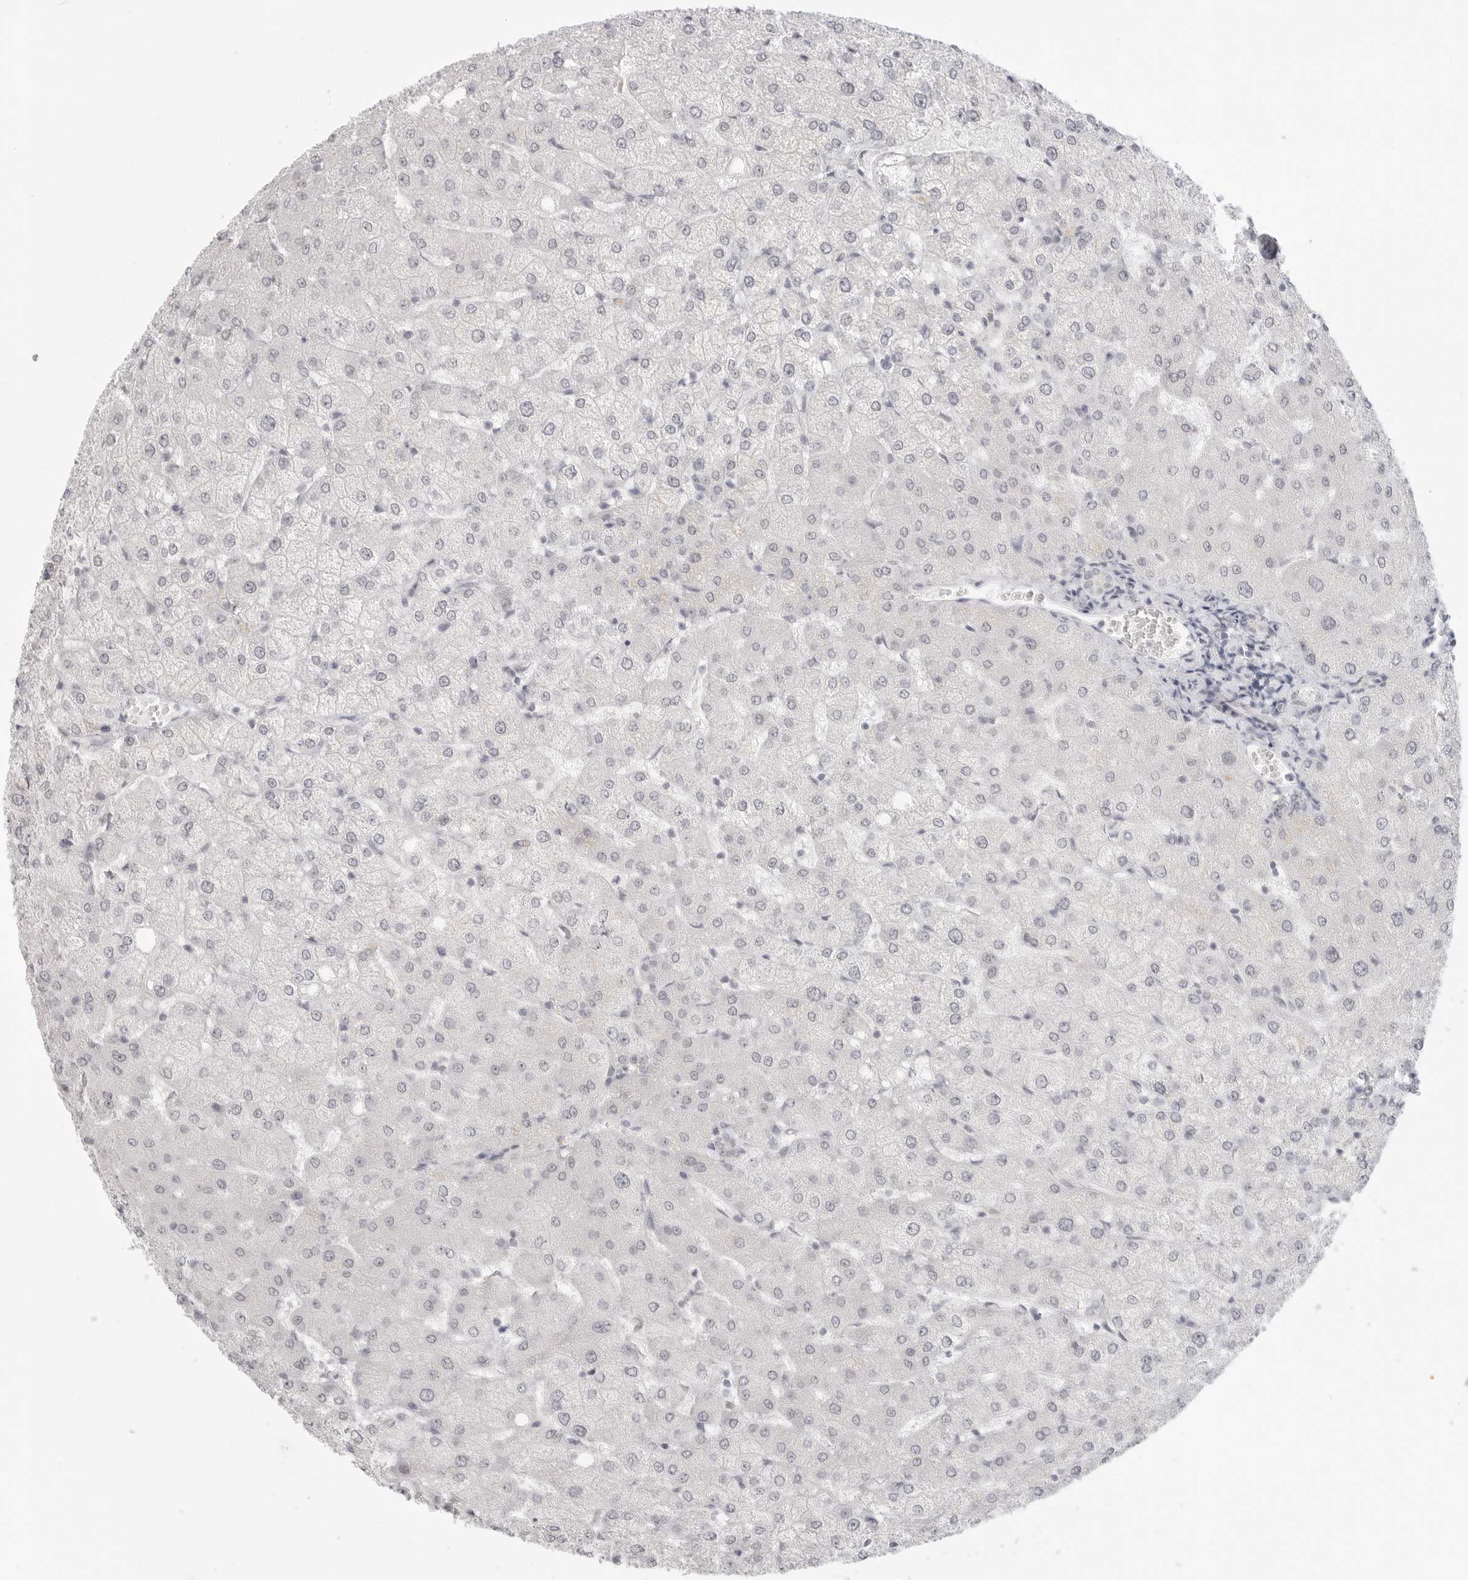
{"staining": {"intensity": "negative", "quantity": "none", "location": "none"}, "tissue": "liver", "cell_type": "Cholangiocytes", "image_type": "normal", "snomed": [{"axis": "morphology", "description": "Normal tissue, NOS"}, {"axis": "topography", "description": "Liver"}], "caption": "Immunohistochemical staining of benign liver displays no significant positivity in cholangiocytes.", "gene": "KLK11", "patient": {"sex": "female", "age": 54}}